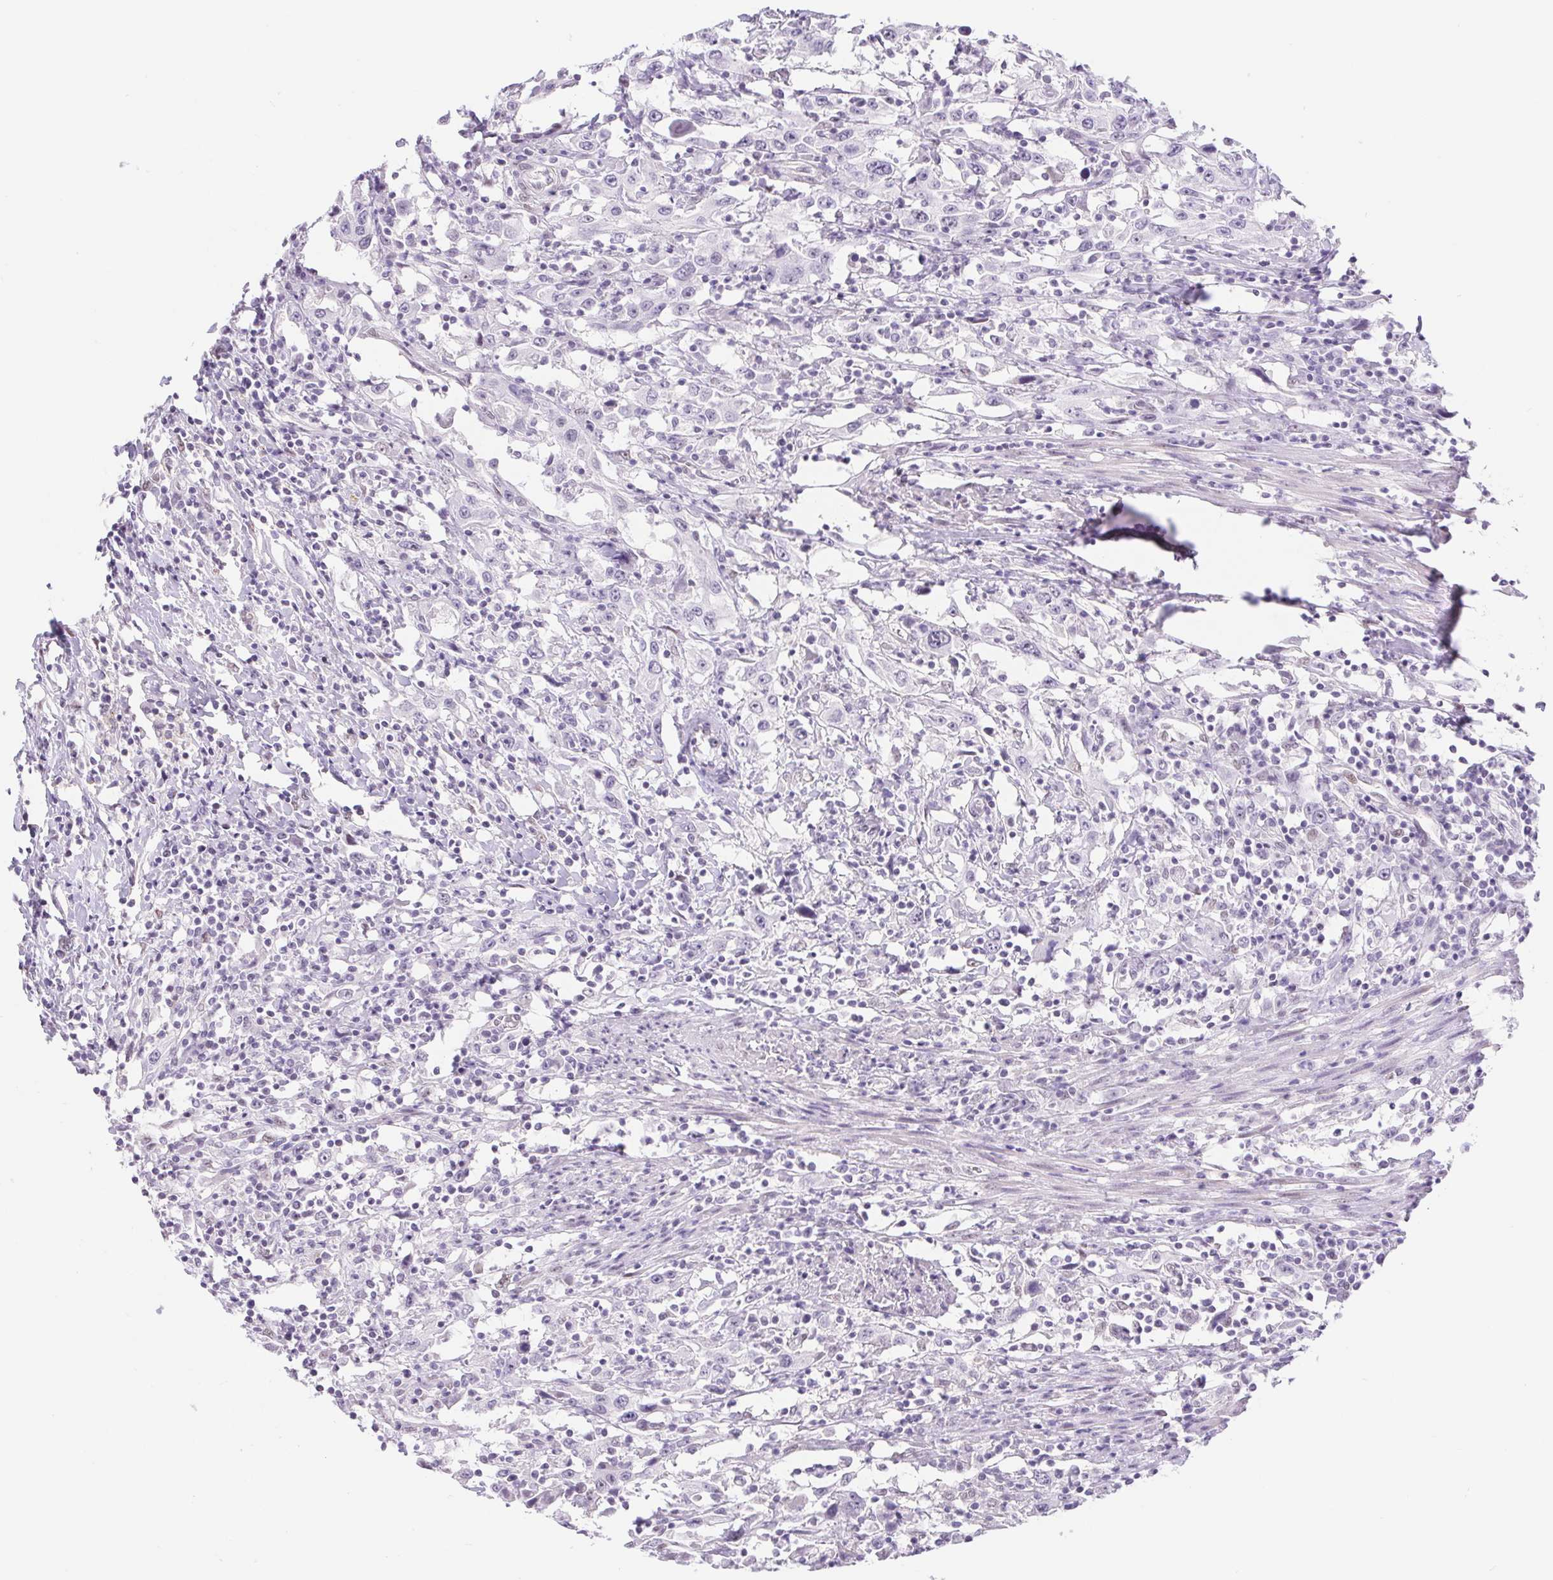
{"staining": {"intensity": "negative", "quantity": "none", "location": "none"}, "tissue": "urothelial cancer", "cell_type": "Tumor cells", "image_type": "cancer", "snomed": [{"axis": "morphology", "description": "Urothelial carcinoma, High grade"}, {"axis": "topography", "description": "Urinary bladder"}], "caption": "The photomicrograph displays no significant staining in tumor cells of urothelial carcinoma (high-grade).", "gene": "CAND1", "patient": {"sex": "male", "age": 61}}